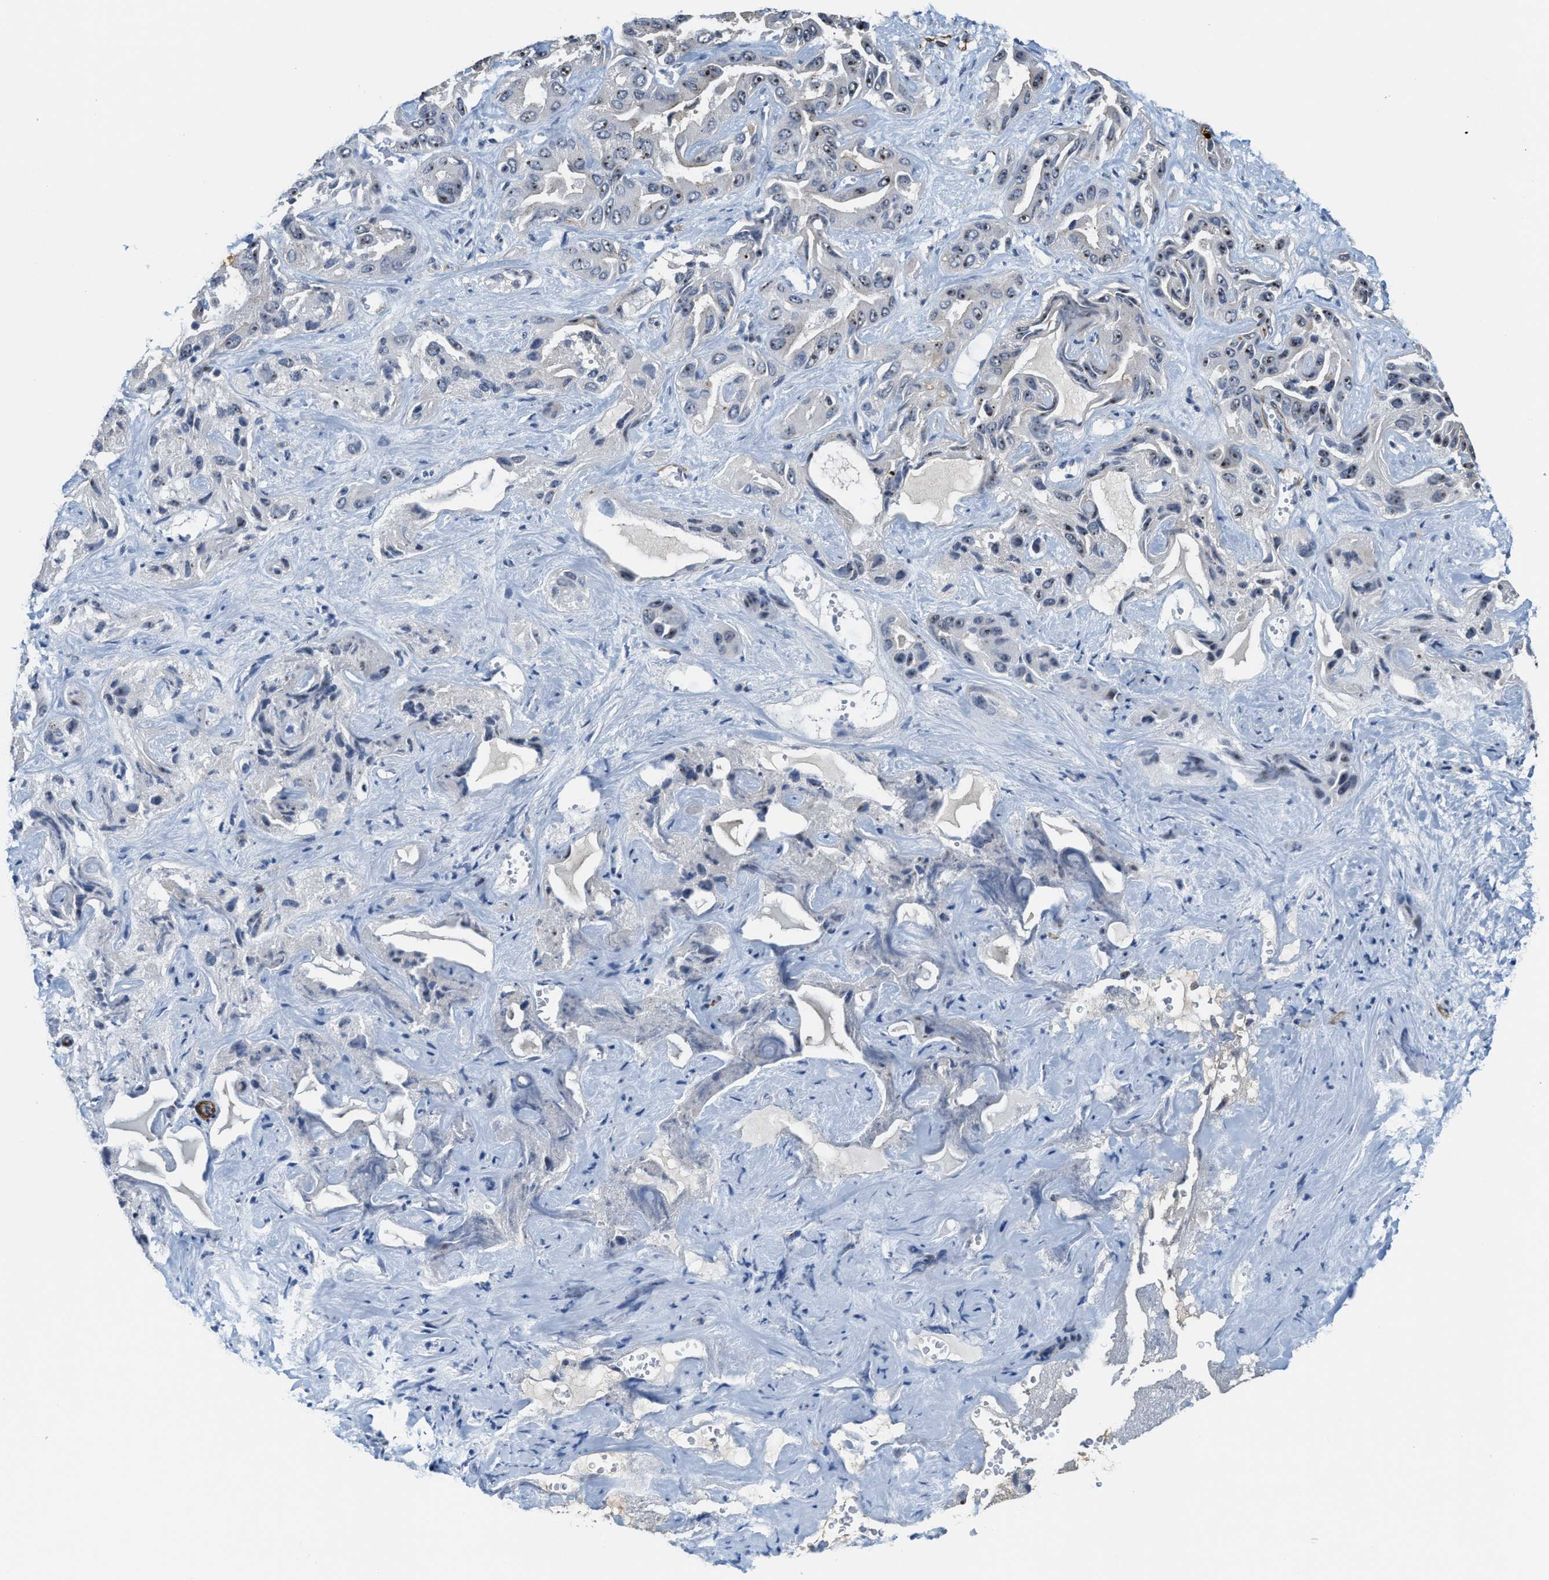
{"staining": {"intensity": "moderate", "quantity": "<25%", "location": "nuclear"}, "tissue": "liver cancer", "cell_type": "Tumor cells", "image_type": "cancer", "snomed": [{"axis": "morphology", "description": "Cholangiocarcinoma"}, {"axis": "topography", "description": "Liver"}], "caption": "Human cholangiocarcinoma (liver) stained for a protein (brown) demonstrates moderate nuclear positive staining in approximately <25% of tumor cells.", "gene": "ZNF783", "patient": {"sex": "female", "age": 52}}